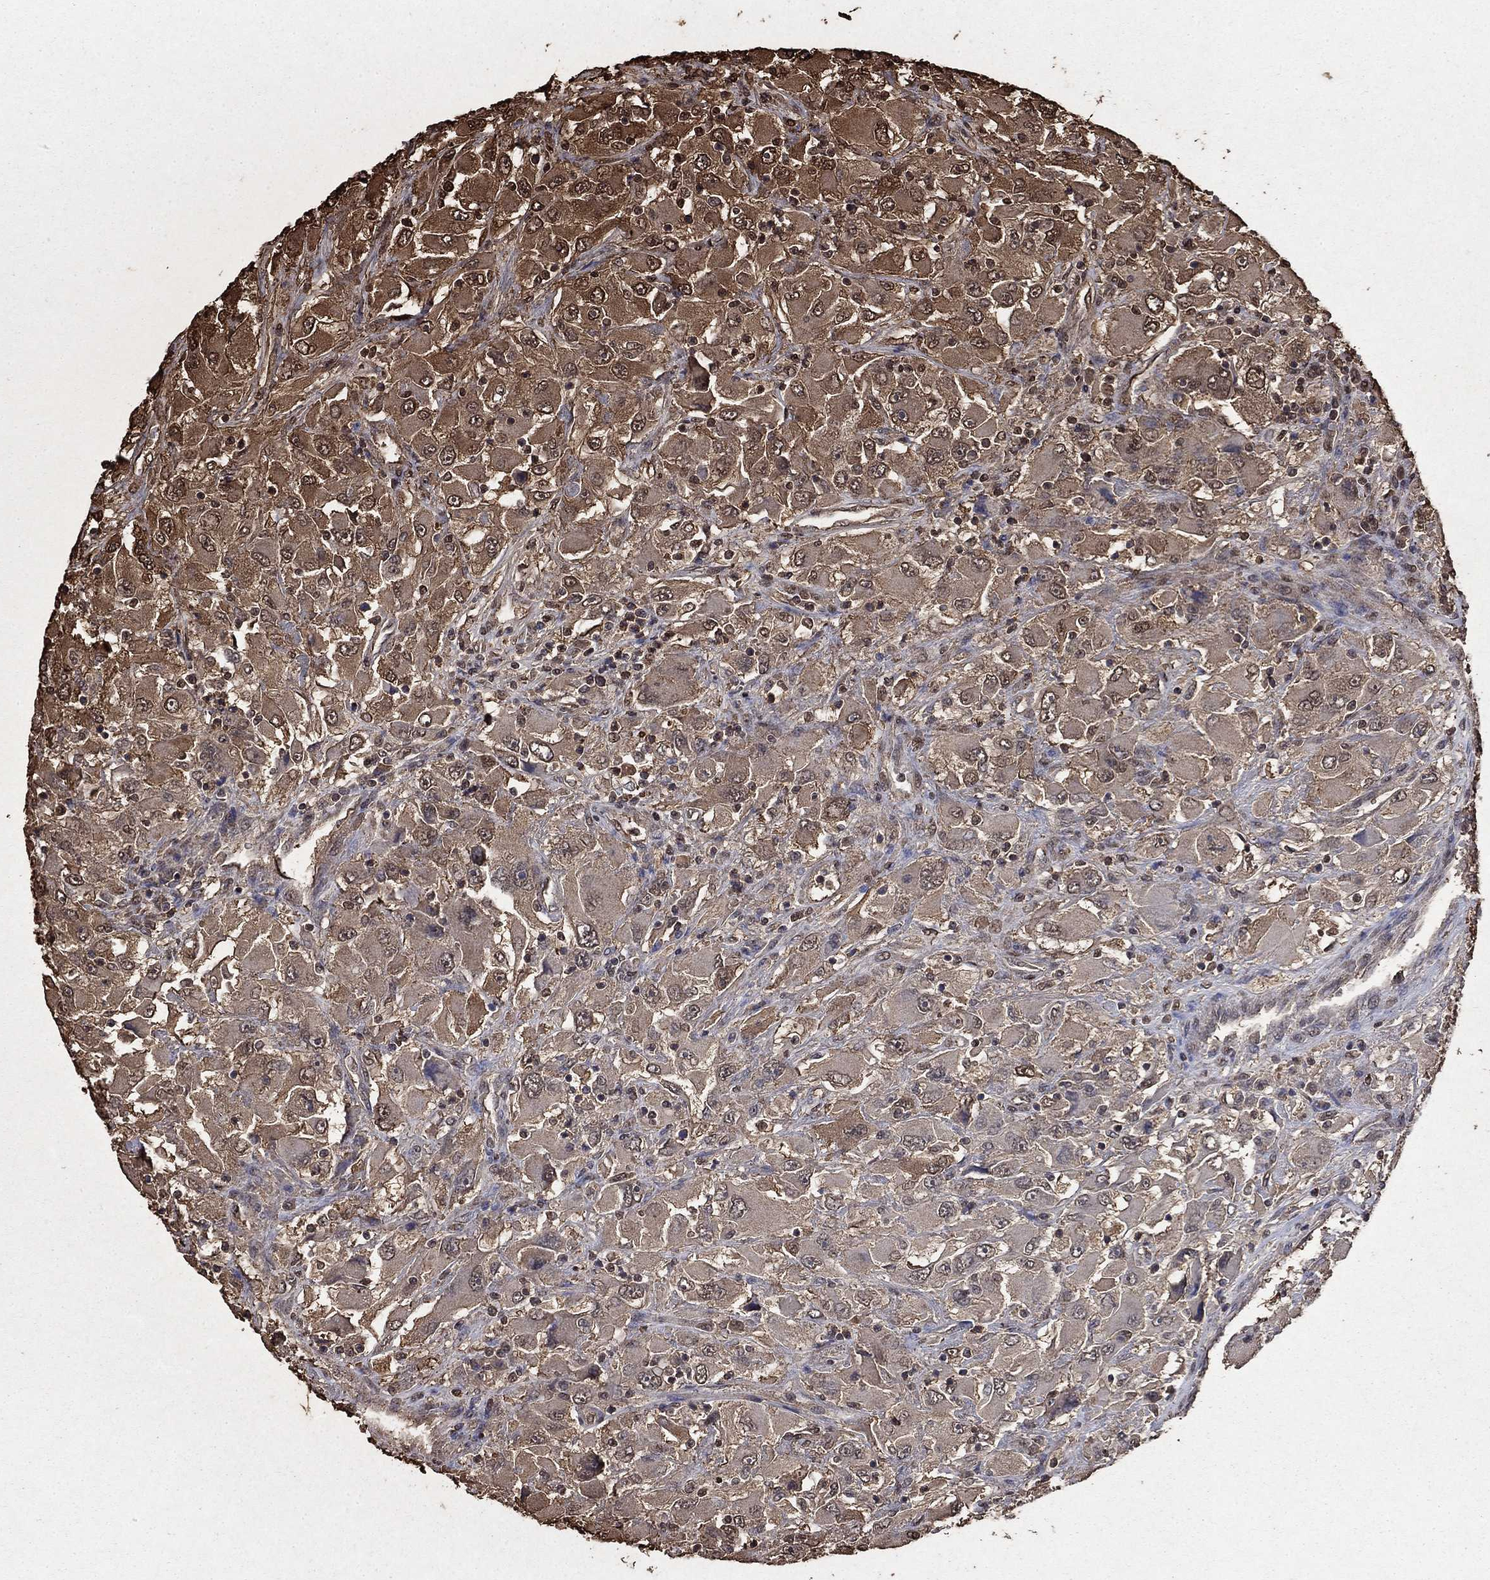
{"staining": {"intensity": "moderate", "quantity": "25%-75%", "location": "cytoplasmic/membranous"}, "tissue": "renal cancer", "cell_type": "Tumor cells", "image_type": "cancer", "snomed": [{"axis": "morphology", "description": "Adenocarcinoma, NOS"}, {"axis": "topography", "description": "Kidney"}], "caption": "Moderate cytoplasmic/membranous staining is identified in approximately 25%-75% of tumor cells in renal adenocarcinoma.", "gene": "GAPDH", "patient": {"sex": "female", "age": 52}}